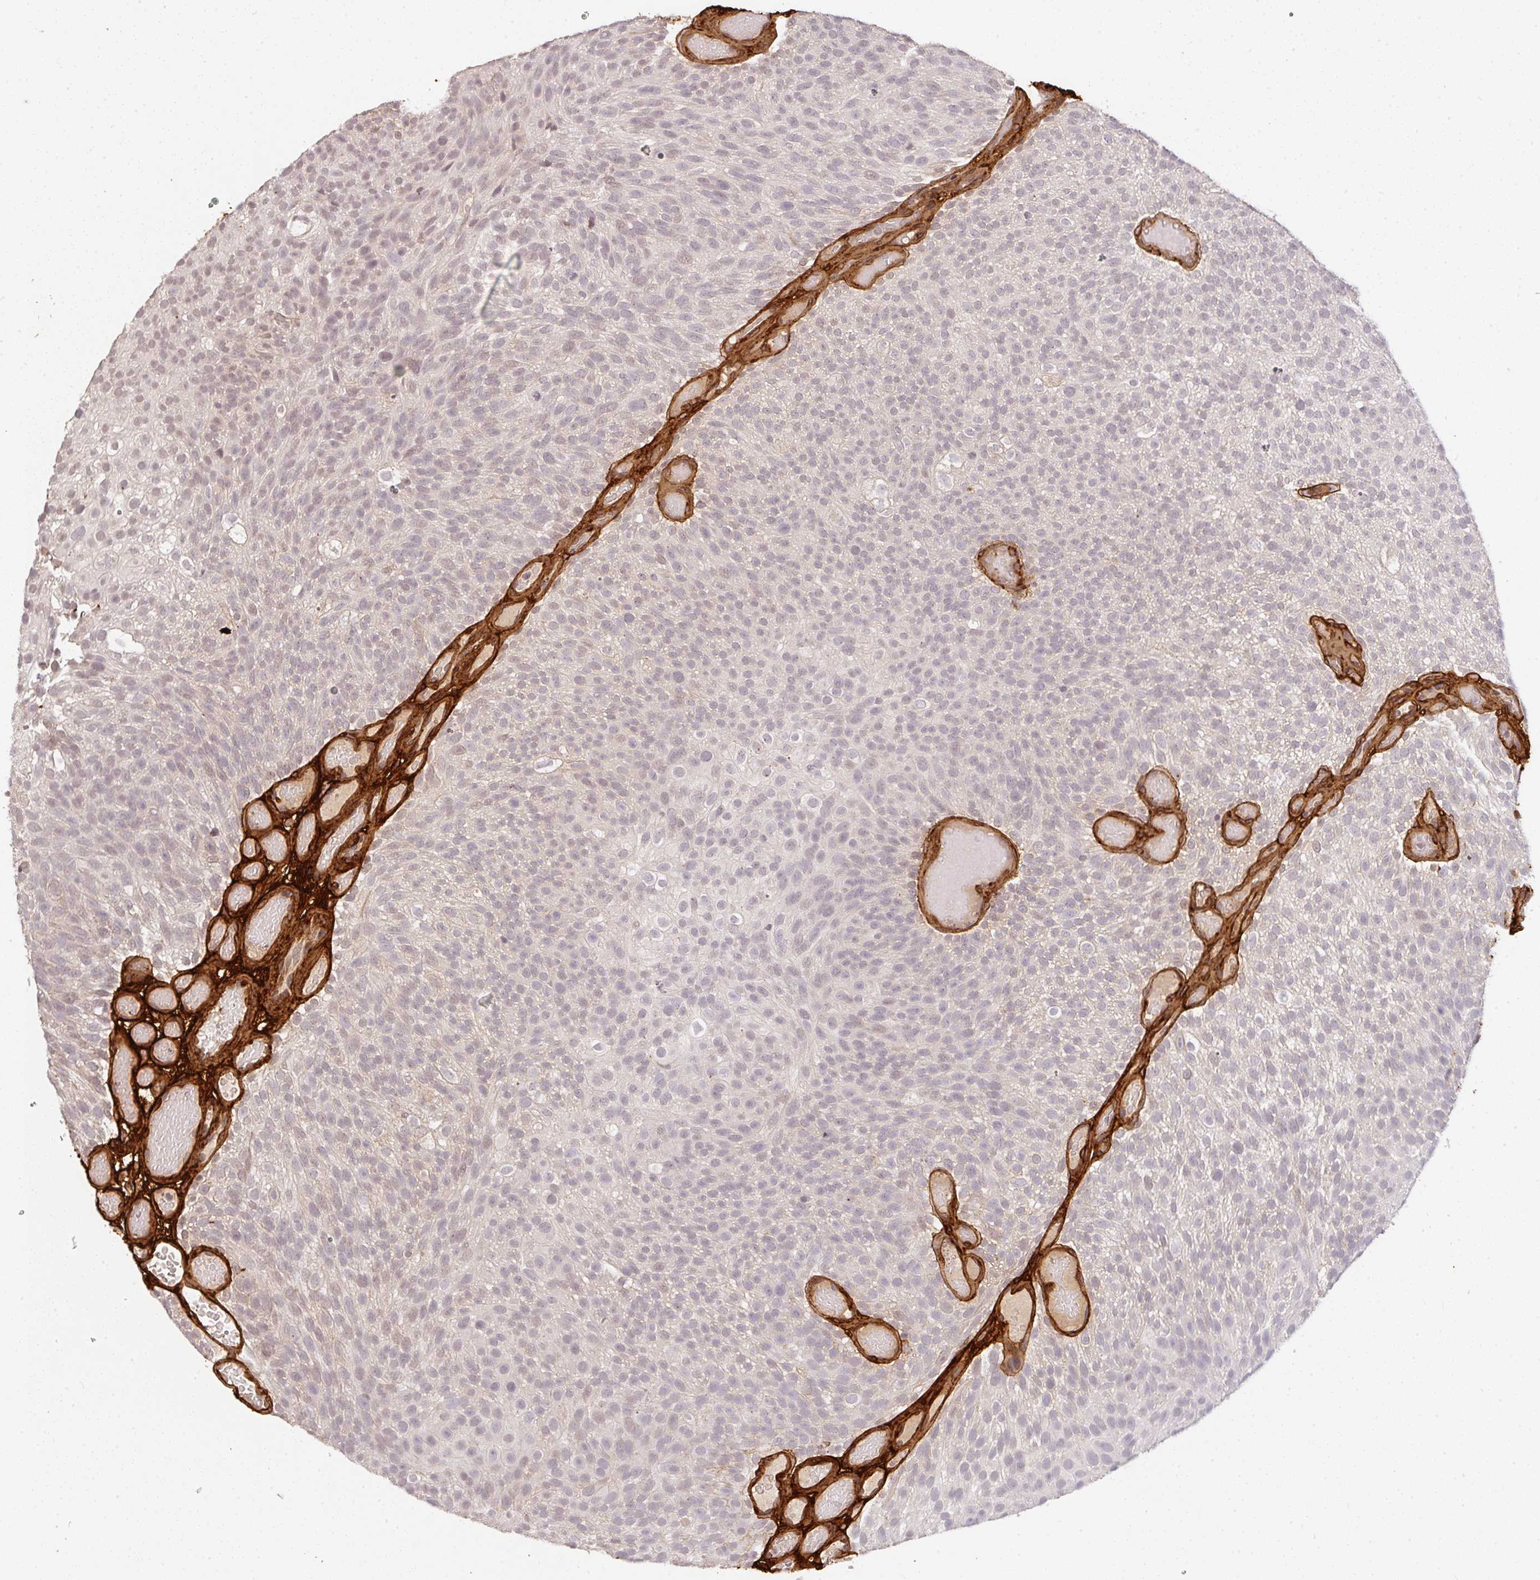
{"staining": {"intensity": "weak", "quantity": "<25%", "location": "nuclear"}, "tissue": "urothelial cancer", "cell_type": "Tumor cells", "image_type": "cancer", "snomed": [{"axis": "morphology", "description": "Urothelial carcinoma, Low grade"}, {"axis": "topography", "description": "Urinary bladder"}], "caption": "Tumor cells are negative for brown protein staining in low-grade urothelial carcinoma.", "gene": "COL3A1", "patient": {"sex": "male", "age": 78}}